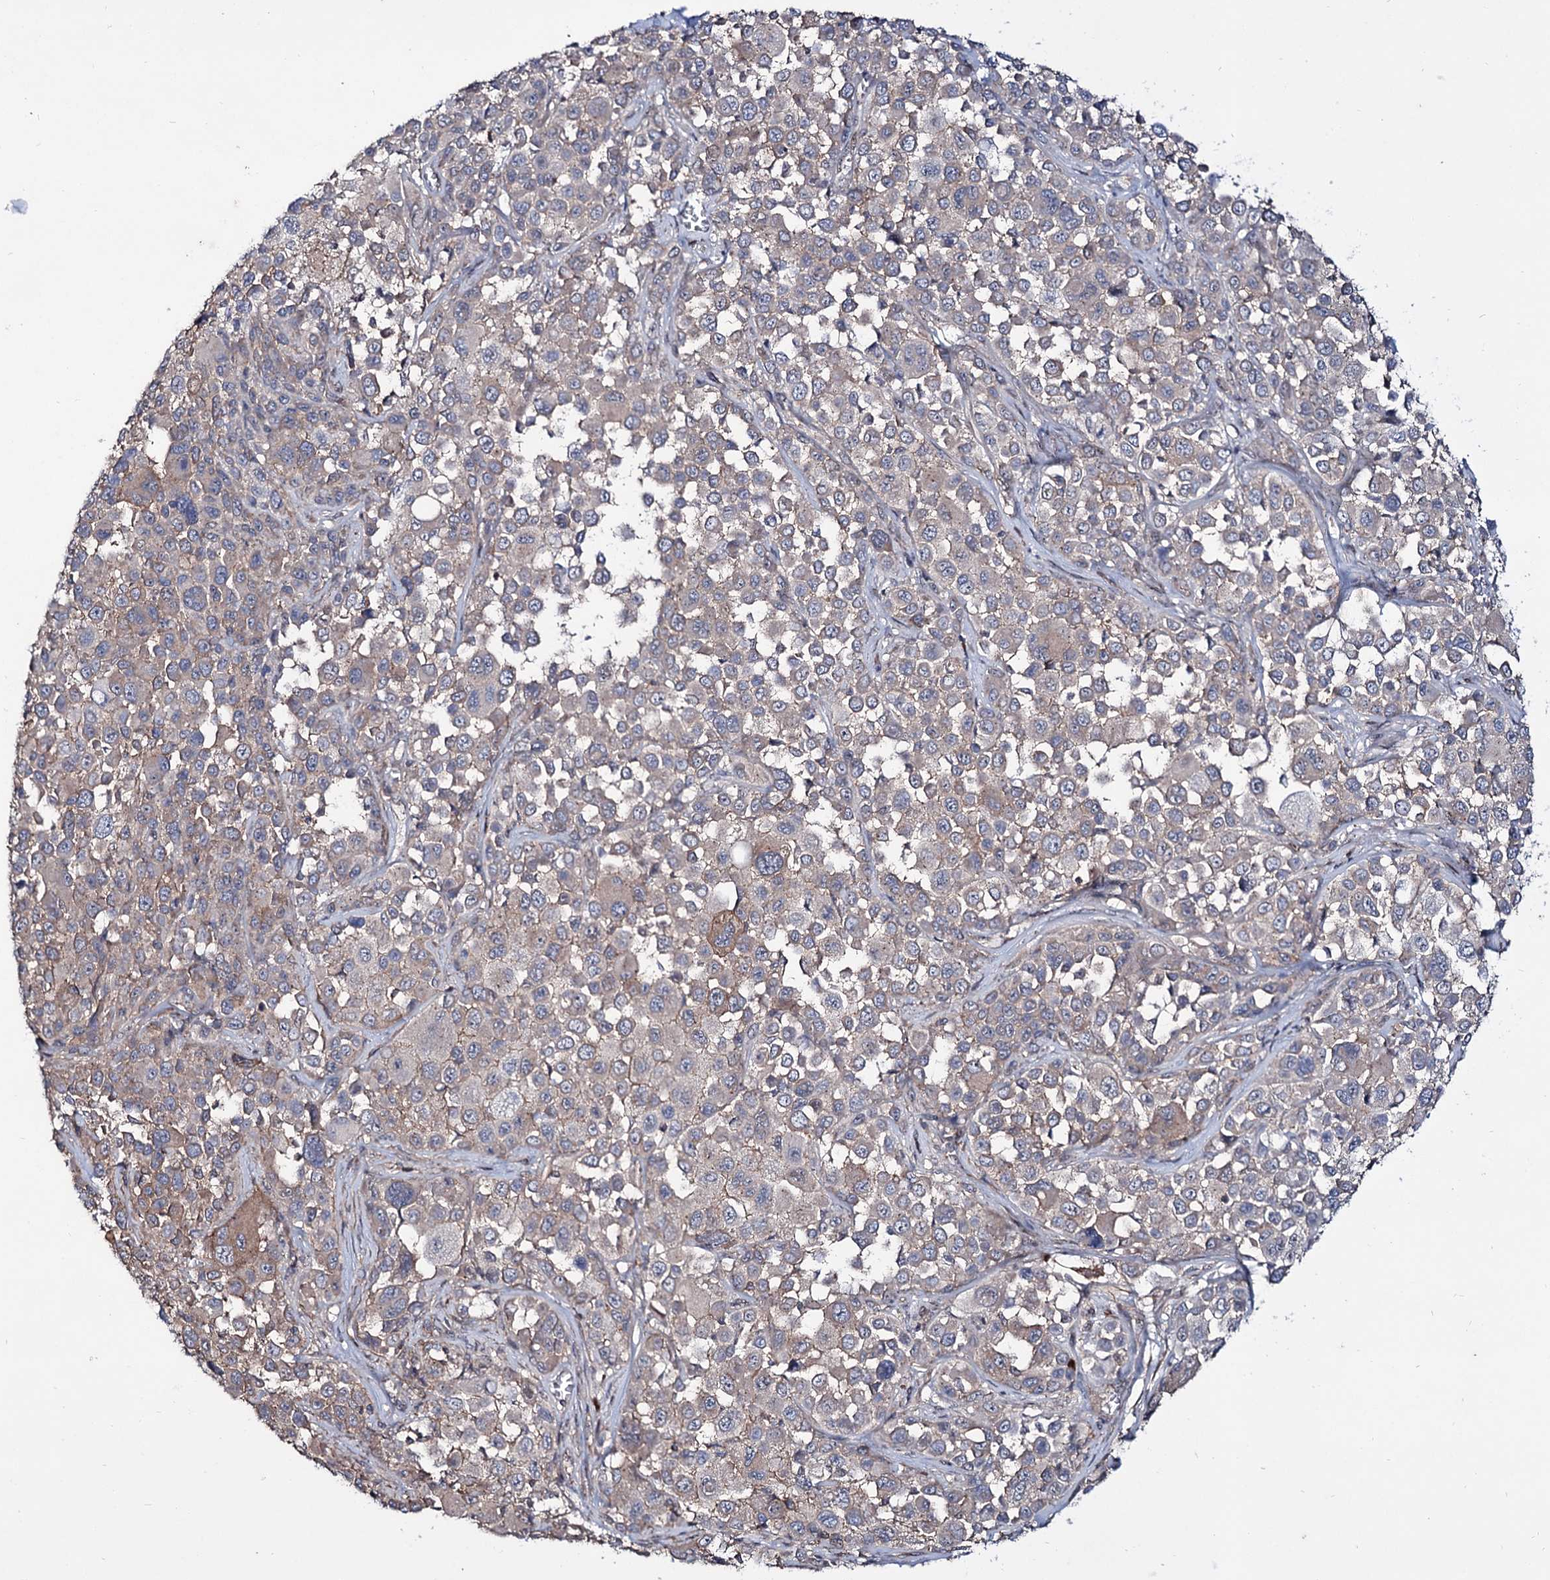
{"staining": {"intensity": "weak", "quantity": "25%-75%", "location": "cytoplasmic/membranous"}, "tissue": "melanoma", "cell_type": "Tumor cells", "image_type": "cancer", "snomed": [{"axis": "morphology", "description": "Malignant melanoma, NOS"}, {"axis": "topography", "description": "Skin of trunk"}], "caption": "Human malignant melanoma stained with a protein marker displays weak staining in tumor cells.", "gene": "SEC24A", "patient": {"sex": "male", "age": 71}}